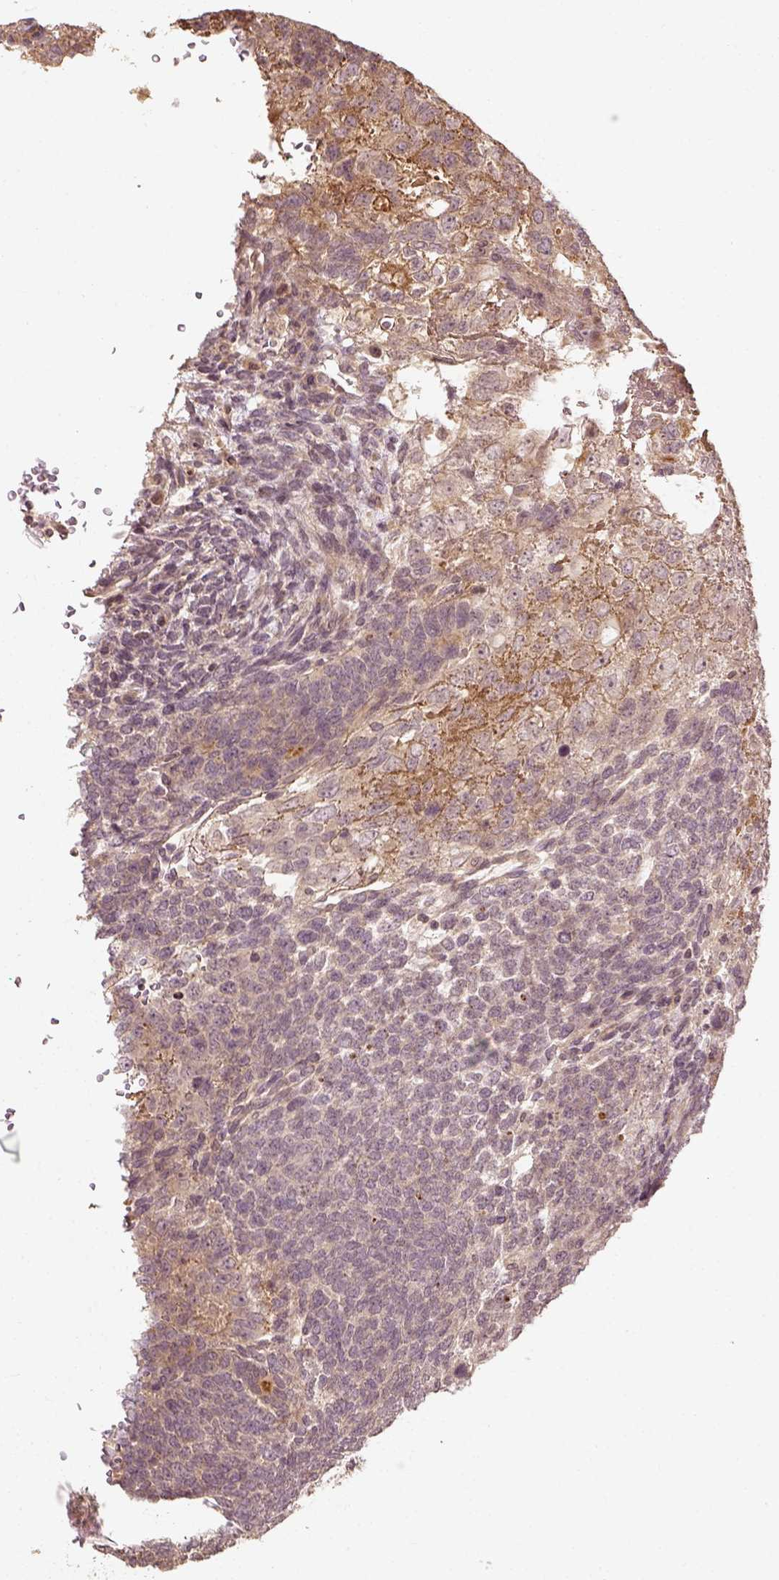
{"staining": {"intensity": "moderate", "quantity": "<25%", "location": "cytoplasmic/membranous"}, "tissue": "testis cancer", "cell_type": "Tumor cells", "image_type": "cancer", "snomed": [{"axis": "morphology", "description": "Normal tissue, NOS"}, {"axis": "morphology", "description": "Carcinoma, Embryonal, NOS"}, {"axis": "topography", "description": "Testis"}, {"axis": "topography", "description": "Epididymis"}], "caption": "DAB immunohistochemical staining of human testis cancer exhibits moderate cytoplasmic/membranous protein positivity in approximately <25% of tumor cells.", "gene": "VEGFA", "patient": {"sex": "male", "age": 23}}